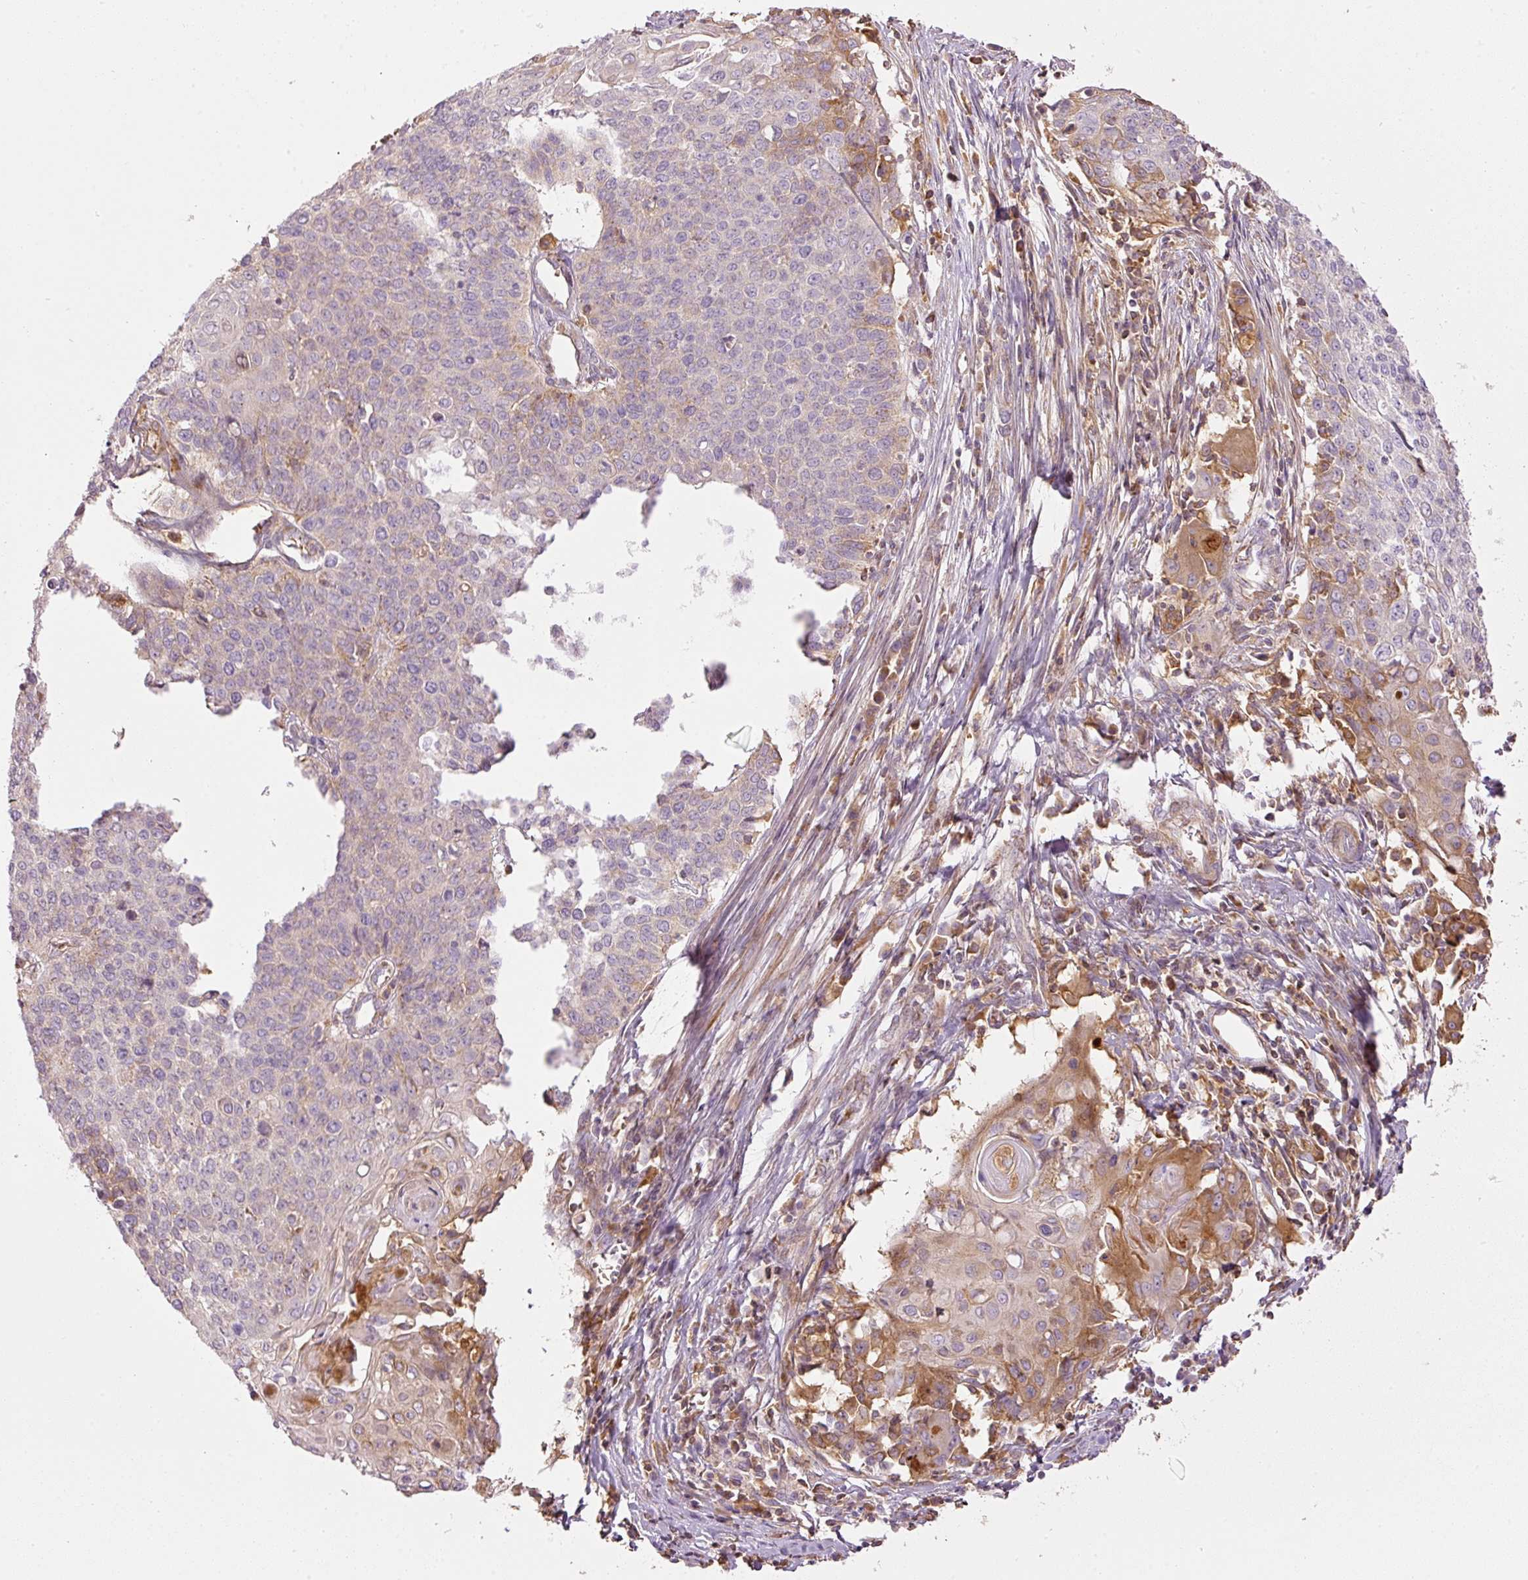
{"staining": {"intensity": "moderate", "quantity": "<25%", "location": "cytoplasmic/membranous"}, "tissue": "cervical cancer", "cell_type": "Tumor cells", "image_type": "cancer", "snomed": [{"axis": "morphology", "description": "Squamous cell carcinoma, NOS"}, {"axis": "topography", "description": "Cervix"}], "caption": "A photomicrograph of human cervical cancer (squamous cell carcinoma) stained for a protein demonstrates moderate cytoplasmic/membranous brown staining in tumor cells. (DAB IHC, brown staining for protein, blue staining for nuclei).", "gene": "SERPING1", "patient": {"sex": "female", "age": 39}}